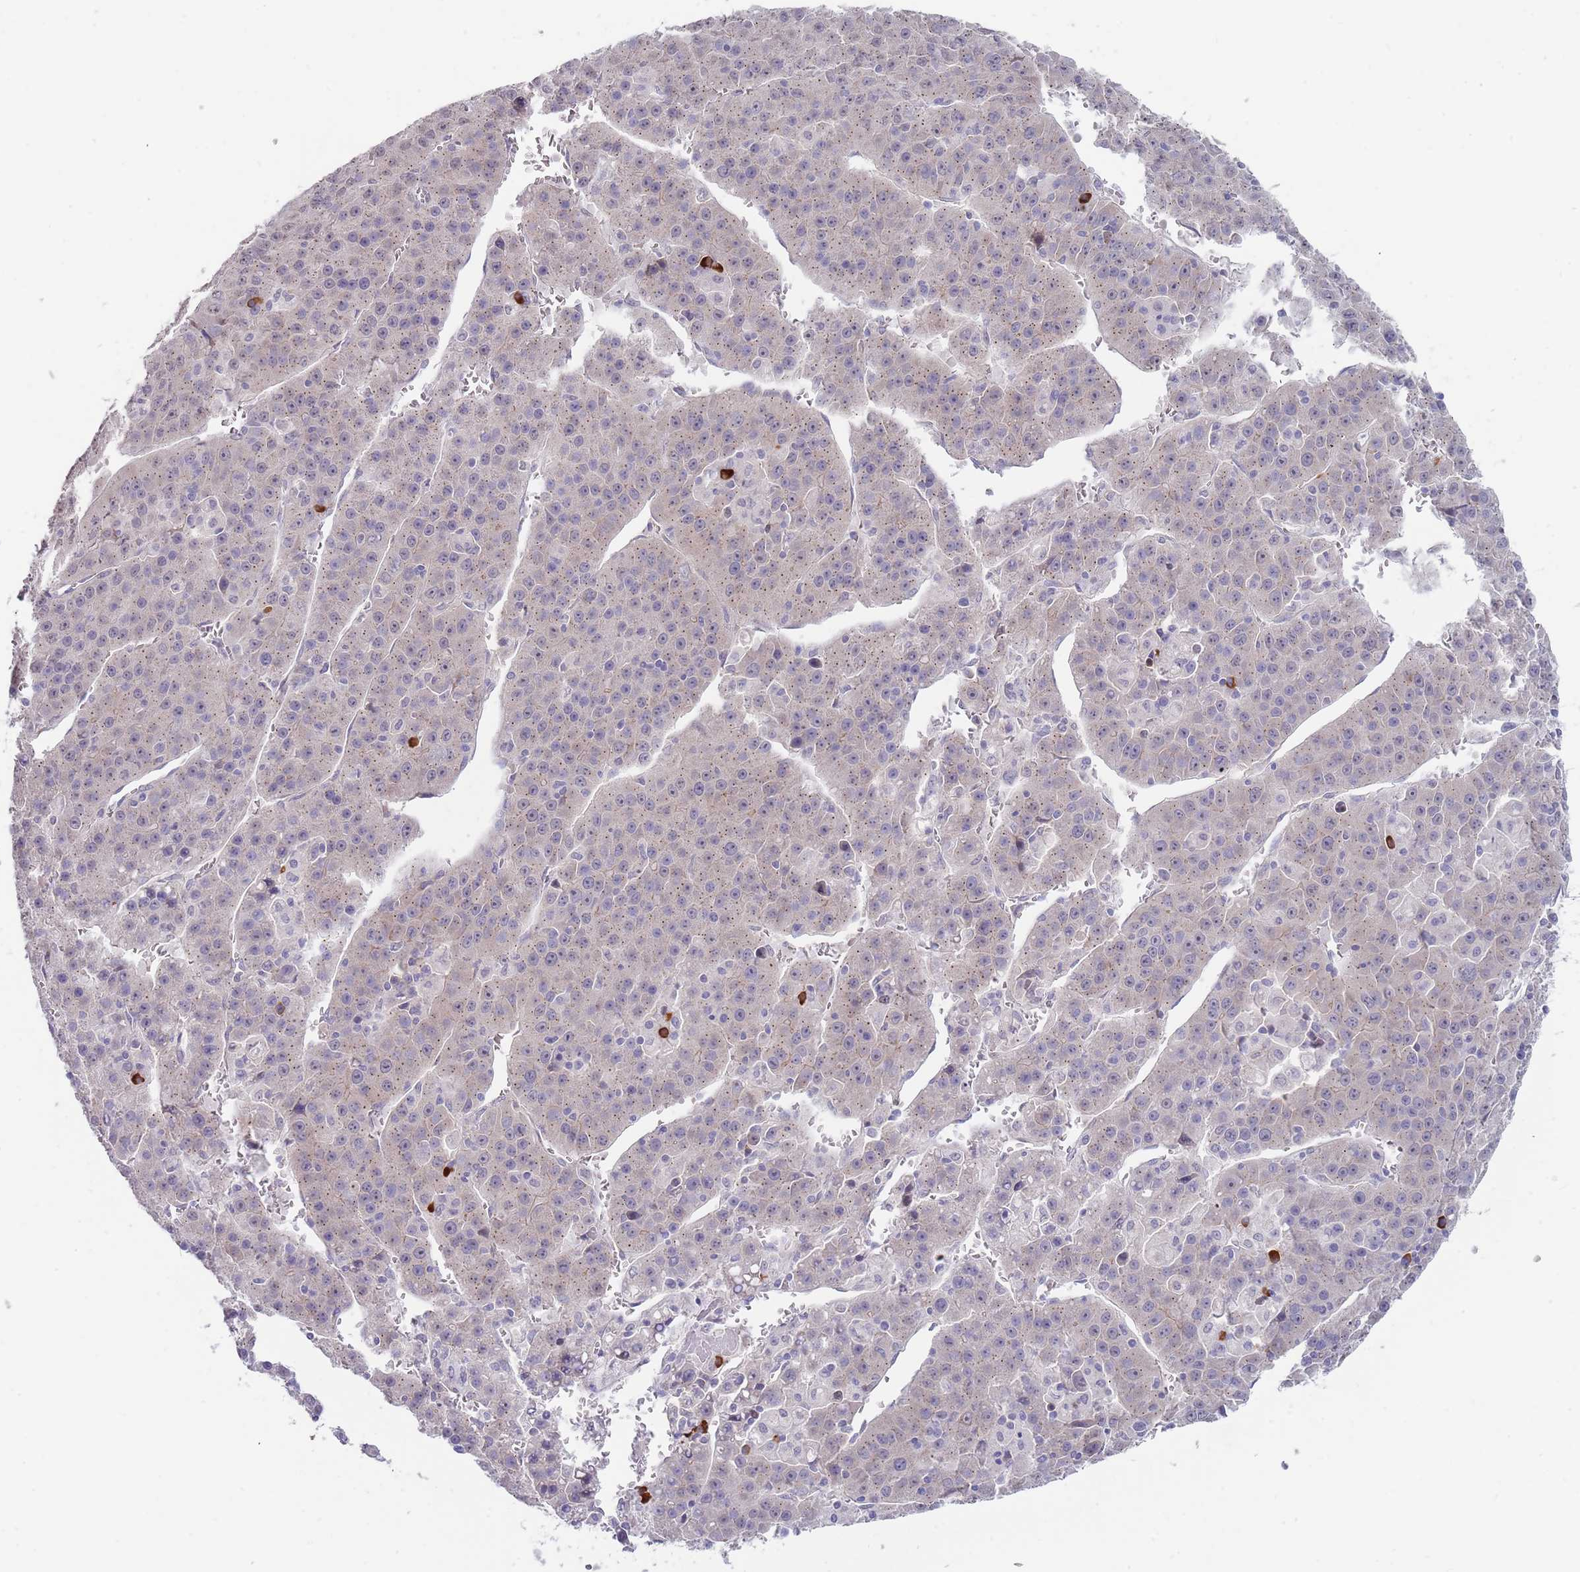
{"staining": {"intensity": "negative", "quantity": "none", "location": "none"}, "tissue": "liver cancer", "cell_type": "Tumor cells", "image_type": "cancer", "snomed": [{"axis": "morphology", "description": "Carcinoma, Hepatocellular, NOS"}, {"axis": "topography", "description": "Liver"}], "caption": "This is an IHC micrograph of liver hepatocellular carcinoma. There is no positivity in tumor cells.", "gene": "TNRC6C", "patient": {"sex": "female", "age": 53}}